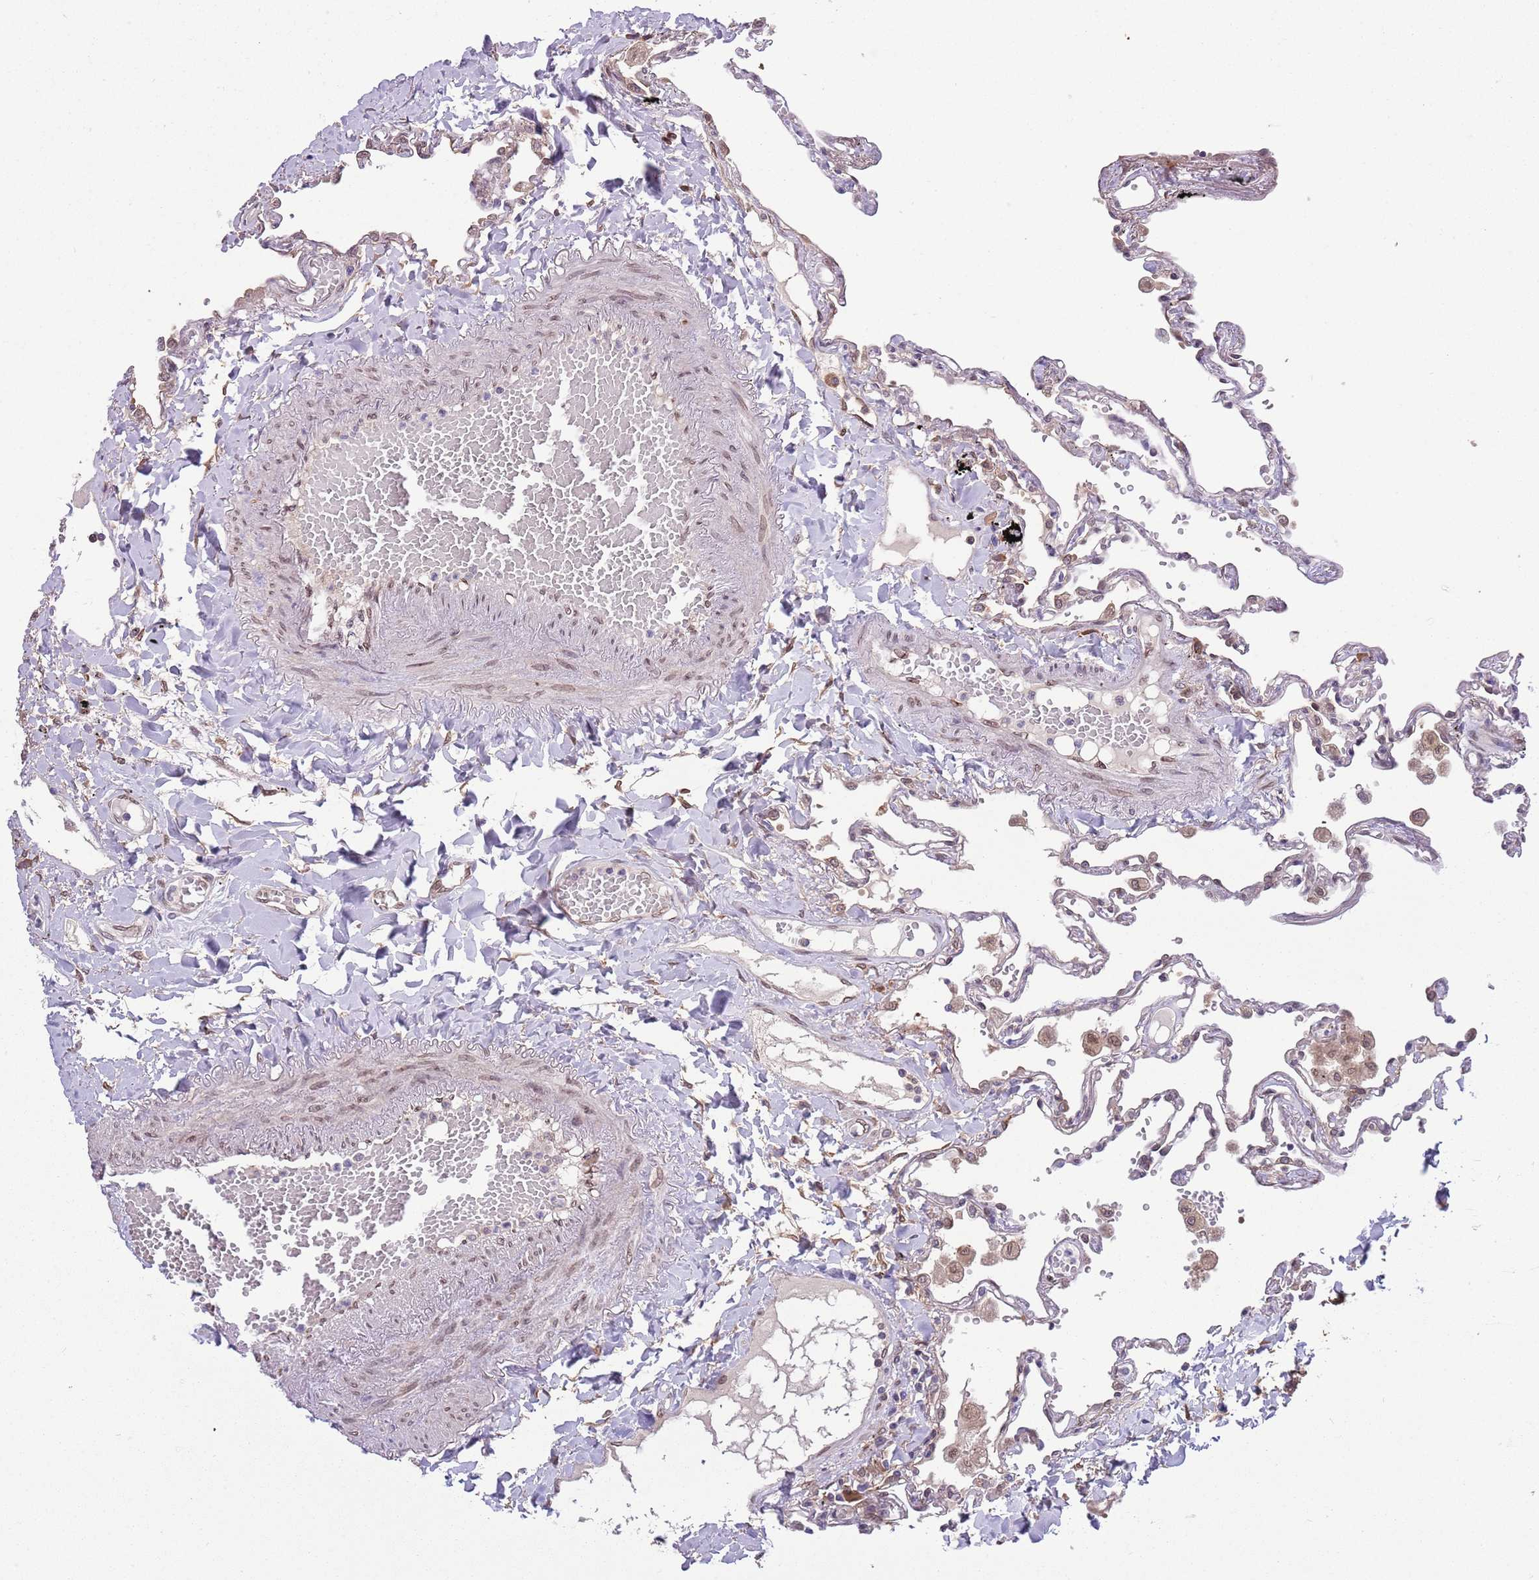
{"staining": {"intensity": "weak", "quantity": "25%-75%", "location": "cytoplasmic/membranous"}, "tissue": "lung", "cell_type": "Alveolar cells", "image_type": "normal", "snomed": [{"axis": "morphology", "description": "Normal tissue, NOS"}, {"axis": "topography", "description": "Lung"}], "caption": "Protein staining displays weak cytoplasmic/membranous staining in about 25%-75% of alveolar cells in normal lung. The staining was performed using DAB (3,3'-diaminobenzidine) to visualize the protein expression in brown, while the nuclei were stained in blue with hematoxylin (Magnification: 20x).", "gene": "ZNF665", "patient": {"sex": "female", "age": 67}}